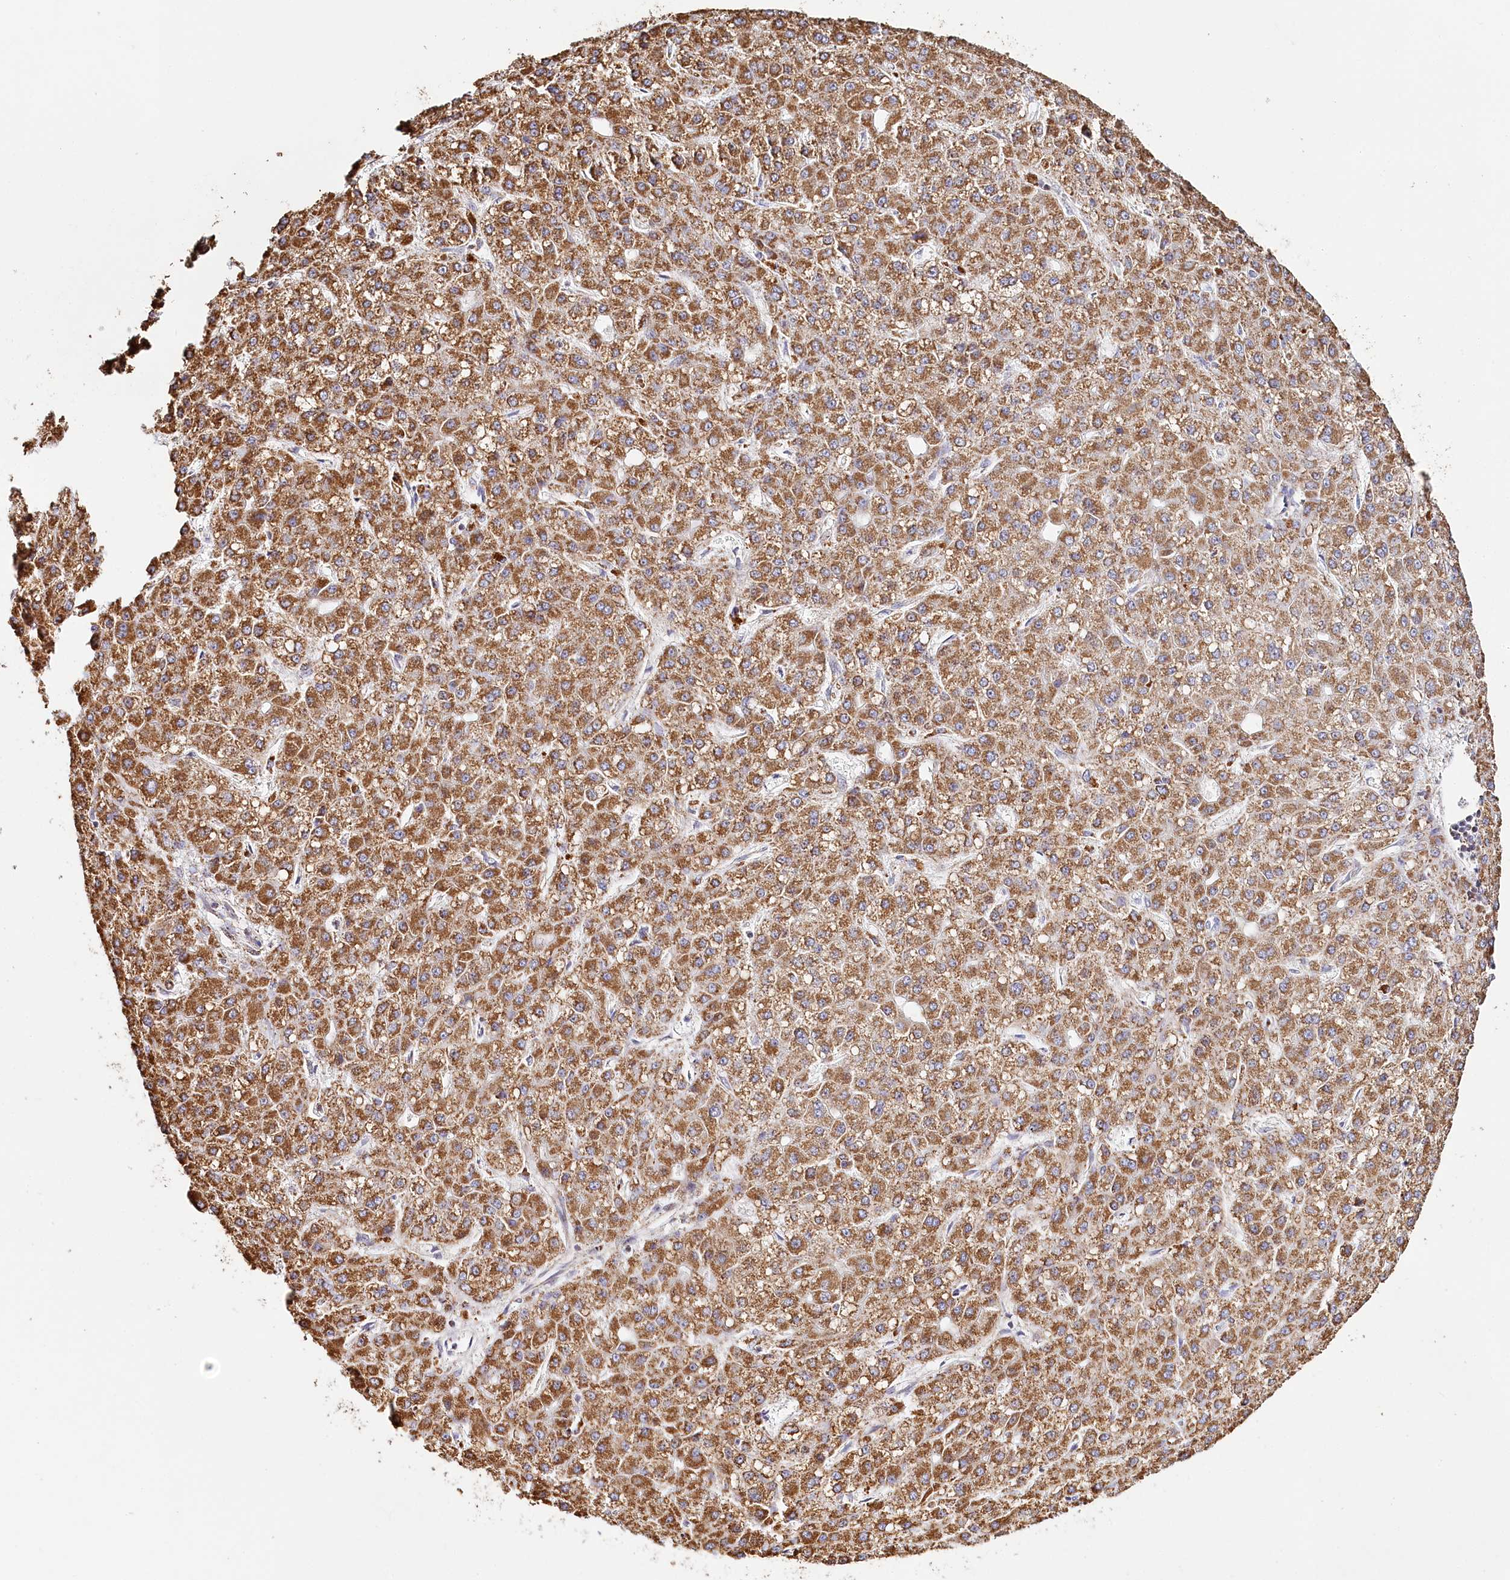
{"staining": {"intensity": "moderate", "quantity": ">75%", "location": "cytoplasmic/membranous"}, "tissue": "liver cancer", "cell_type": "Tumor cells", "image_type": "cancer", "snomed": [{"axis": "morphology", "description": "Carcinoma, Hepatocellular, NOS"}, {"axis": "topography", "description": "Liver"}], "caption": "An image showing moderate cytoplasmic/membranous staining in approximately >75% of tumor cells in hepatocellular carcinoma (liver), as visualized by brown immunohistochemical staining.", "gene": "MMP25", "patient": {"sex": "male", "age": 67}}